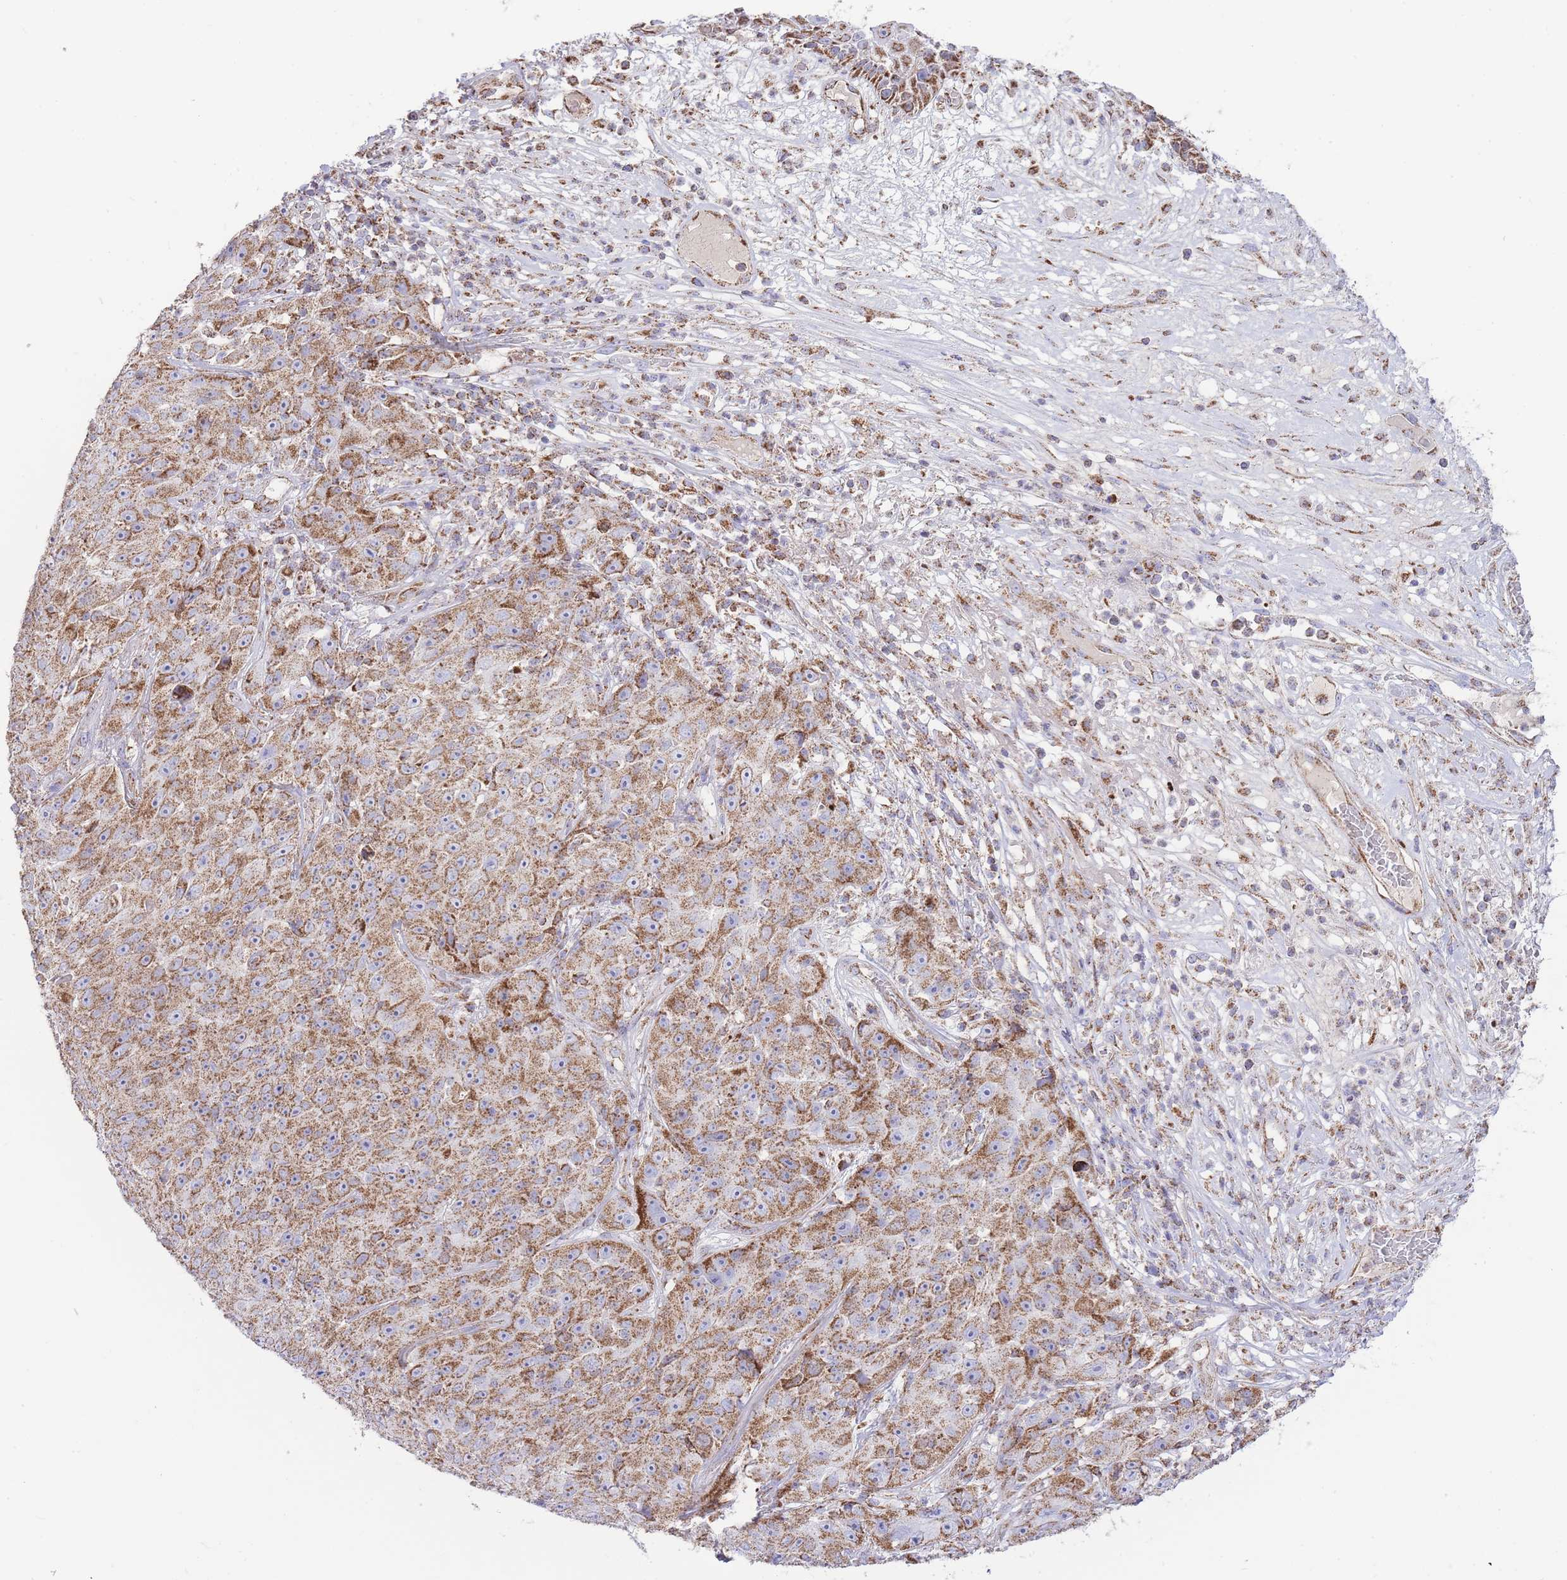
{"staining": {"intensity": "moderate", "quantity": ">75%", "location": "cytoplasmic/membranous"}, "tissue": "skin cancer", "cell_type": "Tumor cells", "image_type": "cancer", "snomed": [{"axis": "morphology", "description": "Squamous cell carcinoma, NOS"}, {"axis": "topography", "description": "Skin"}], "caption": "Squamous cell carcinoma (skin) was stained to show a protein in brown. There is medium levels of moderate cytoplasmic/membranous expression in about >75% of tumor cells.", "gene": "GSTM1", "patient": {"sex": "female", "age": 87}}